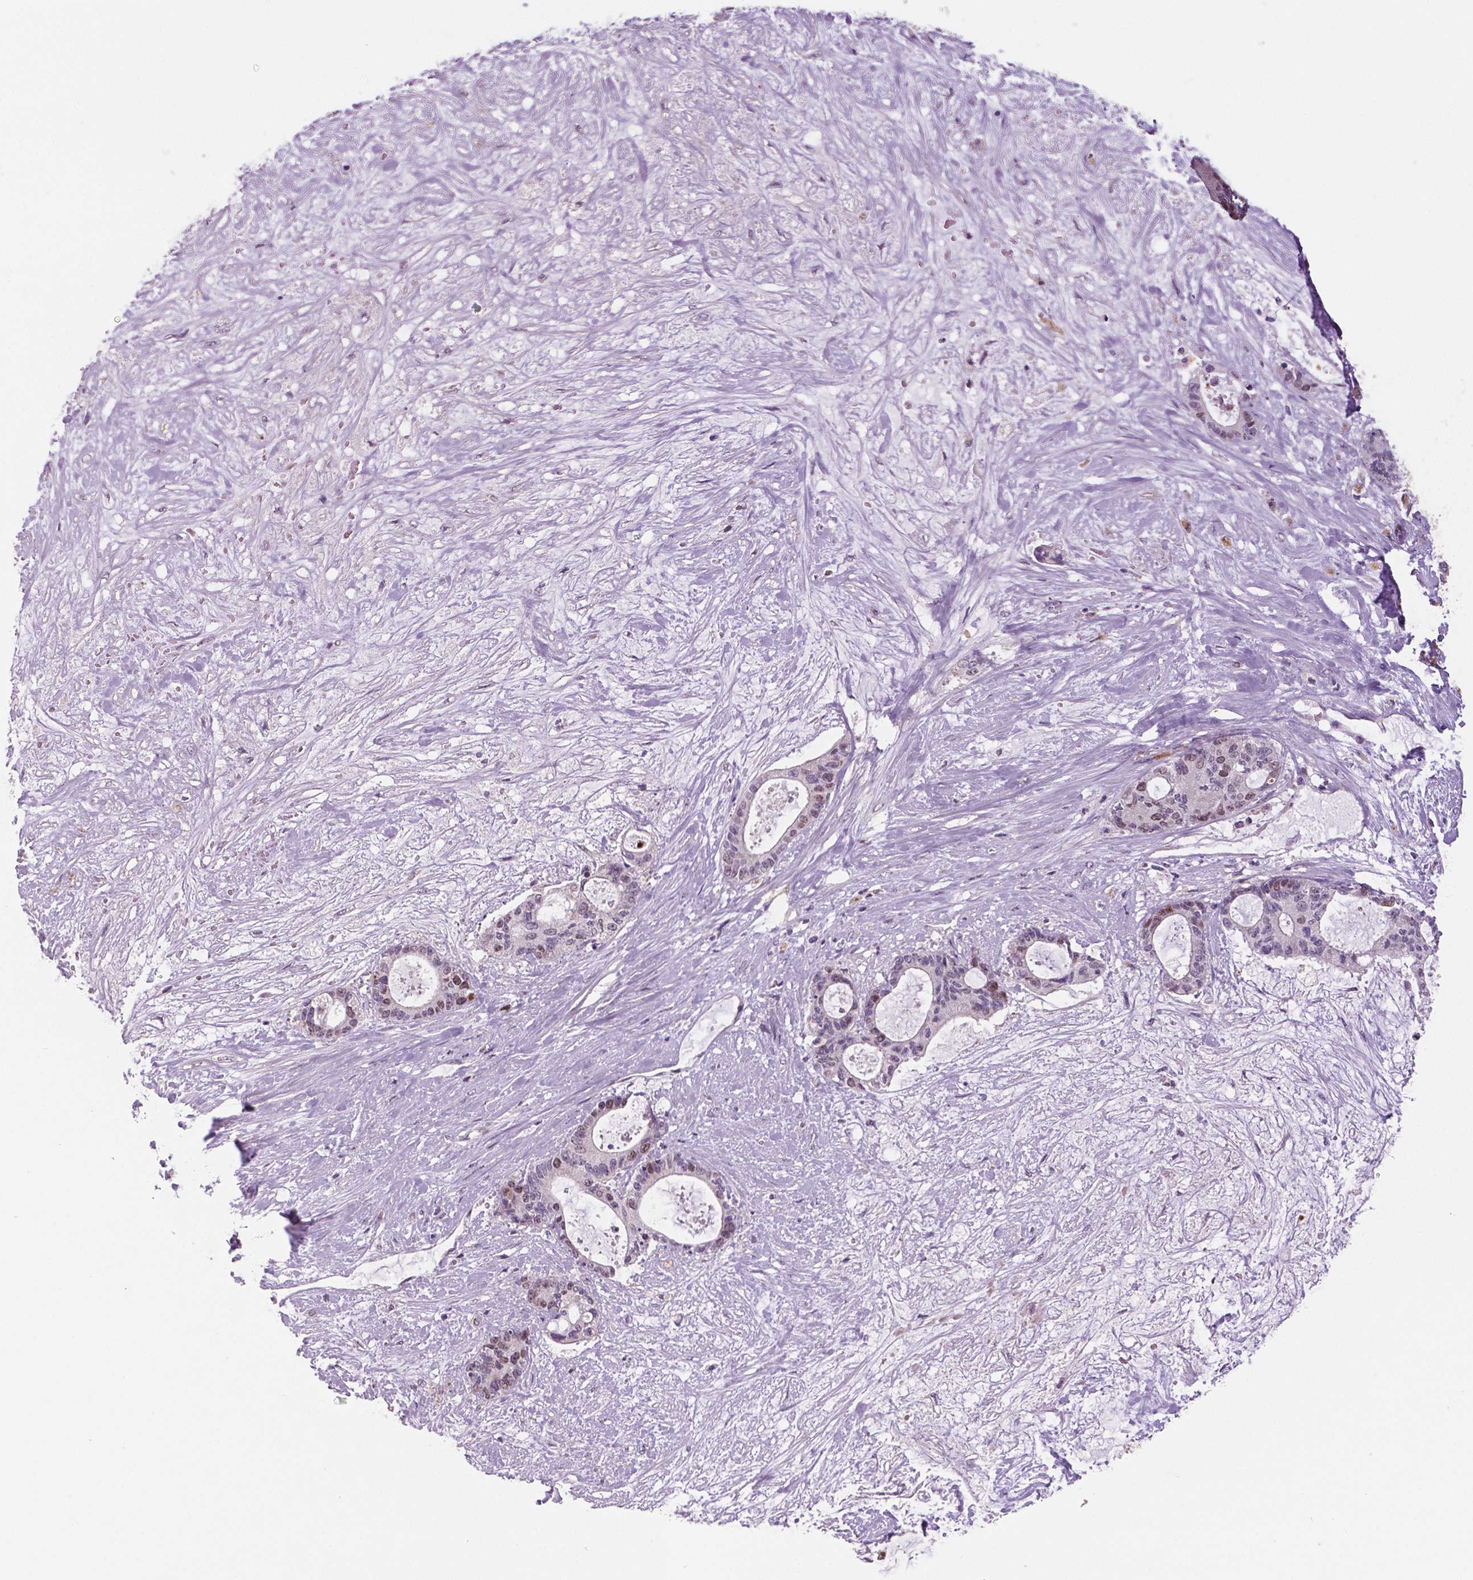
{"staining": {"intensity": "moderate", "quantity": "<25%", "location": "nuclear"}, "tissue": "liver cancer", "cell_type": "Tumor cells", "image_type": "cancer", "snomed": [{"axis": "morphology", "description": "Normal tissue, NOS"}, {"axis": "morphology", "description": "Cholangiocarcinoma"}, {"axis": "topography", "description": "Liver"}, {"axis": "topography", "description": "Peripheral nerve tissue"}], "caption": "A low amount of moderate nuclear expression is present in approximately <25% of tumor cells in liver cancer (cholangiocarcinoma) tissue.", "gene": "MKI67", "patient": {"sex": "female", "age": 73}}